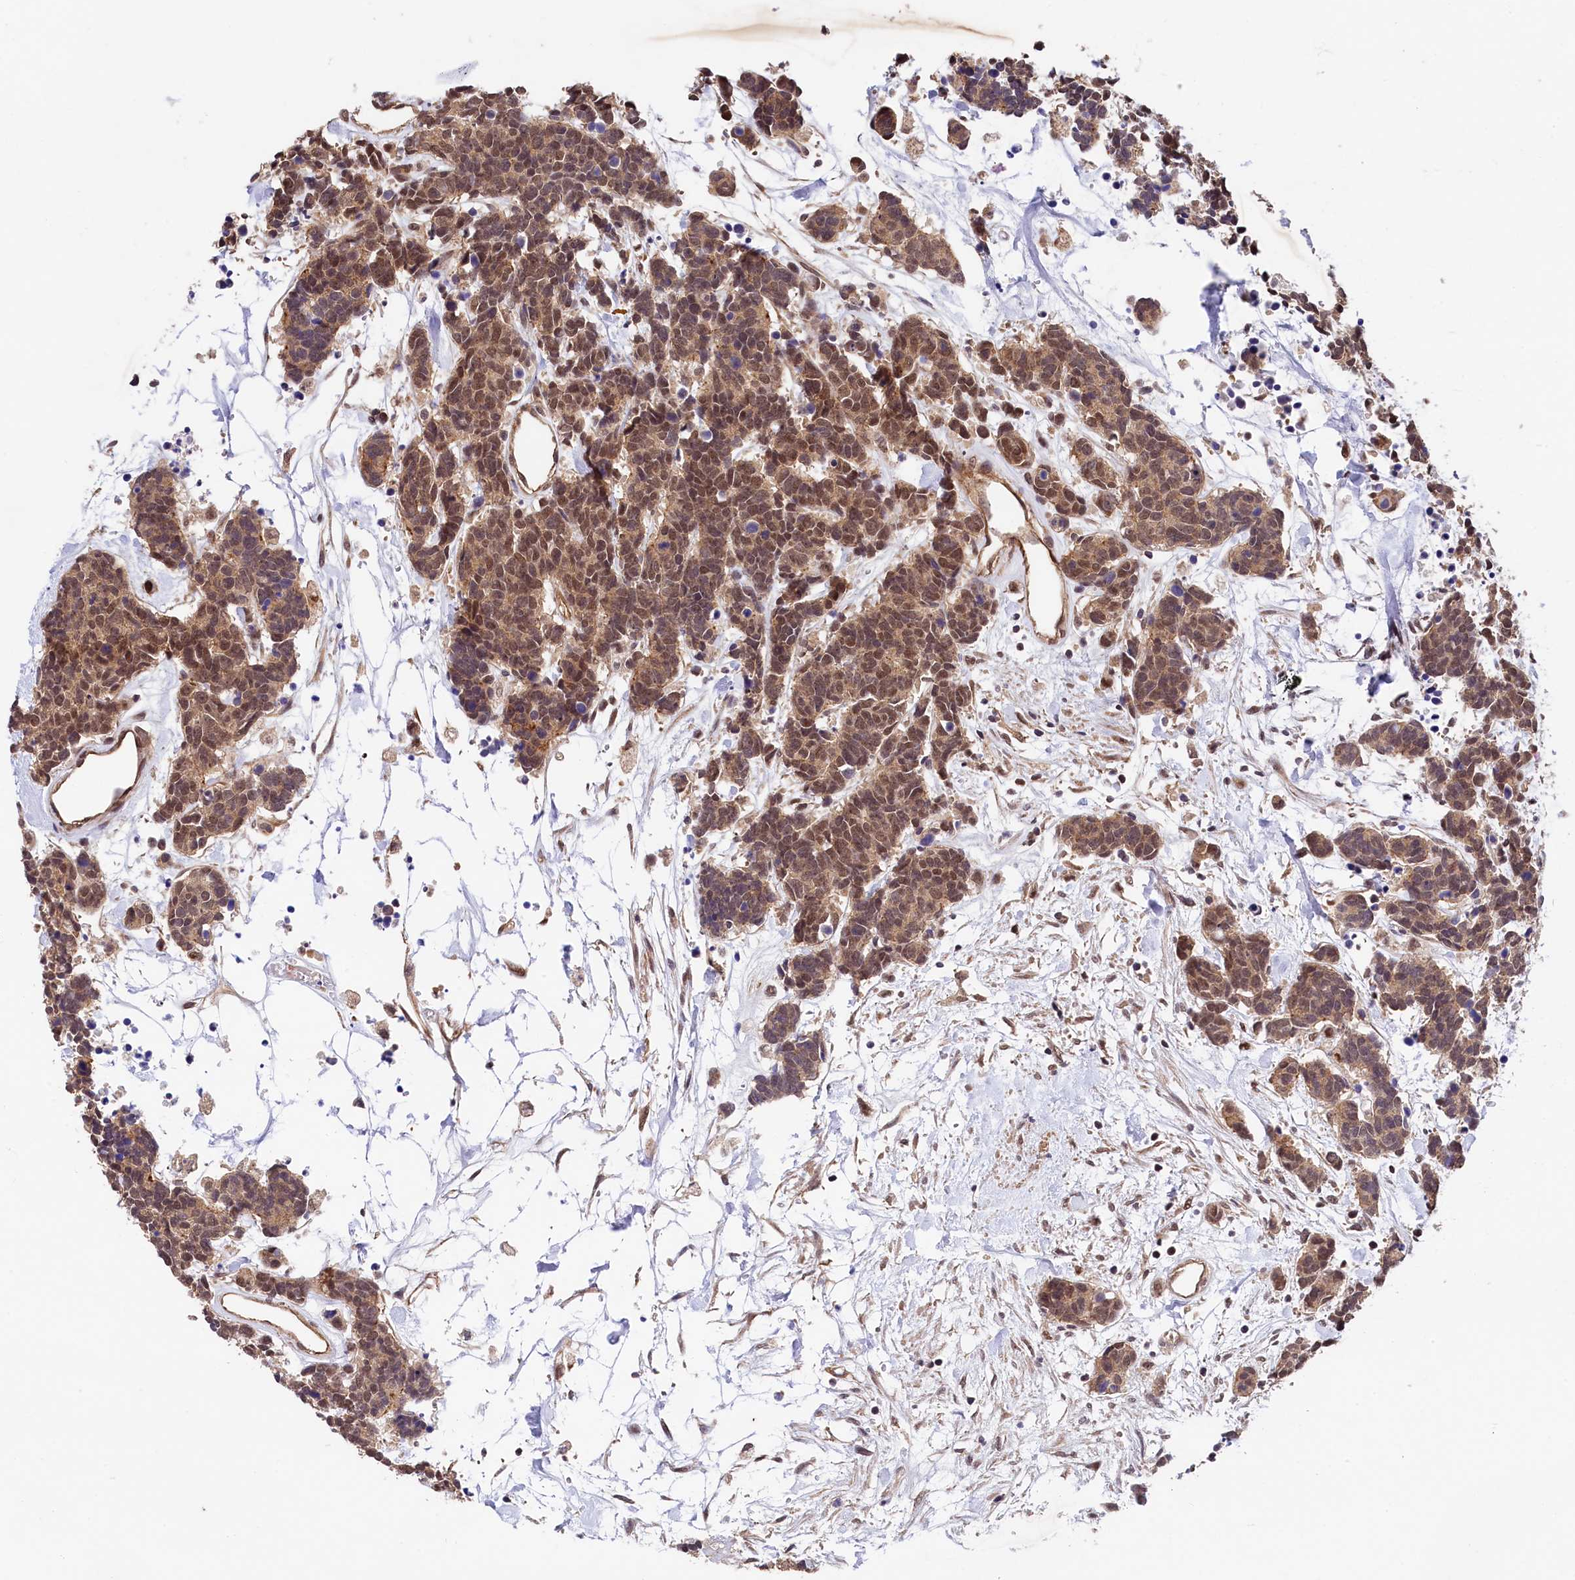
{"staining": {"intensity": "moderate", "quantity": ">75%", "location": "cytoplasmic/membranous"}, "tissue": "carcinoid", "cell_type": "Tumor cells", "image_type": "cancer", "snomed": [{"axis": "morphology", "description": "Carcinoma, NOS"}, {"axis": "morphology", "description": "Carcinoid, malignant, NOS"}, {"axis": "topography", "description": "Urinary bladder"}], "caption": "Immunohistochemical staining of human carcinoid reveals moderate cytoplasmic/membranous protein positivity in approximately >75% of tumor cells.", "gene": "ARL14EP", "patient": {"sex": "male", "age": 57}}